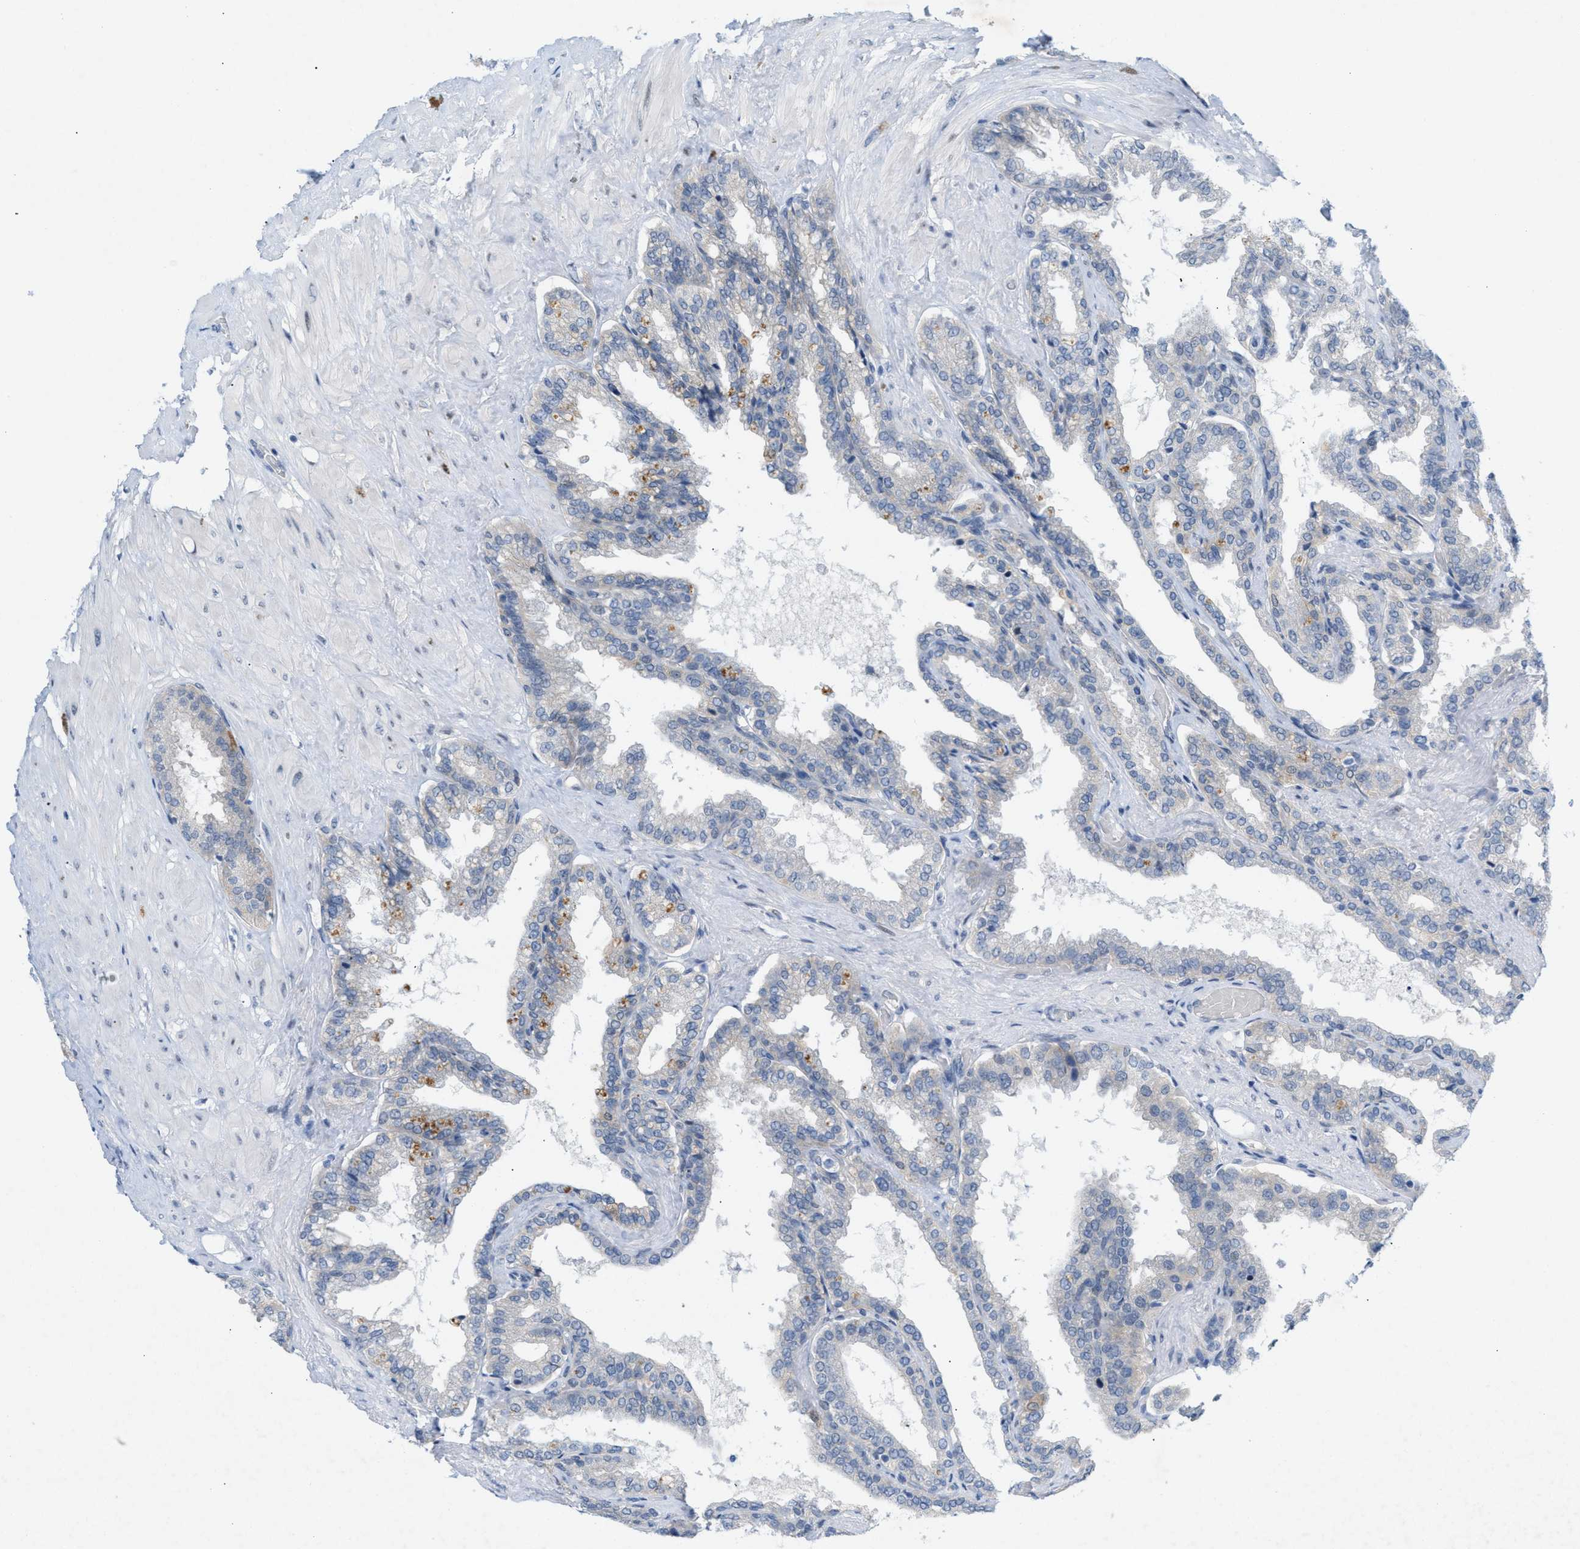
{"staining": {"intensity": "weak", "quantity": "<25%", "location": "cytoplasmic/membranous"}, "tissue": "seminal vesicle", "cell_type": "Glandular cells", "image_type": "normal", "snomed": [{"axis": "morphology", "description": "Normal tissue, NOS"}, {"axis": "topography", "description": "Seminal veicle"}], "caption": "Image shows no protein expression in glandular cells of unremarkable seminal vesicle. (Stains: DAB (3,3'-diaminobenzidine) IHC with hematoxylin counter stain, Microscopy: brightfield microscopy at high magnification).", "gene": "WIPI2", "patient": {"sex": "male", "age": 46}}